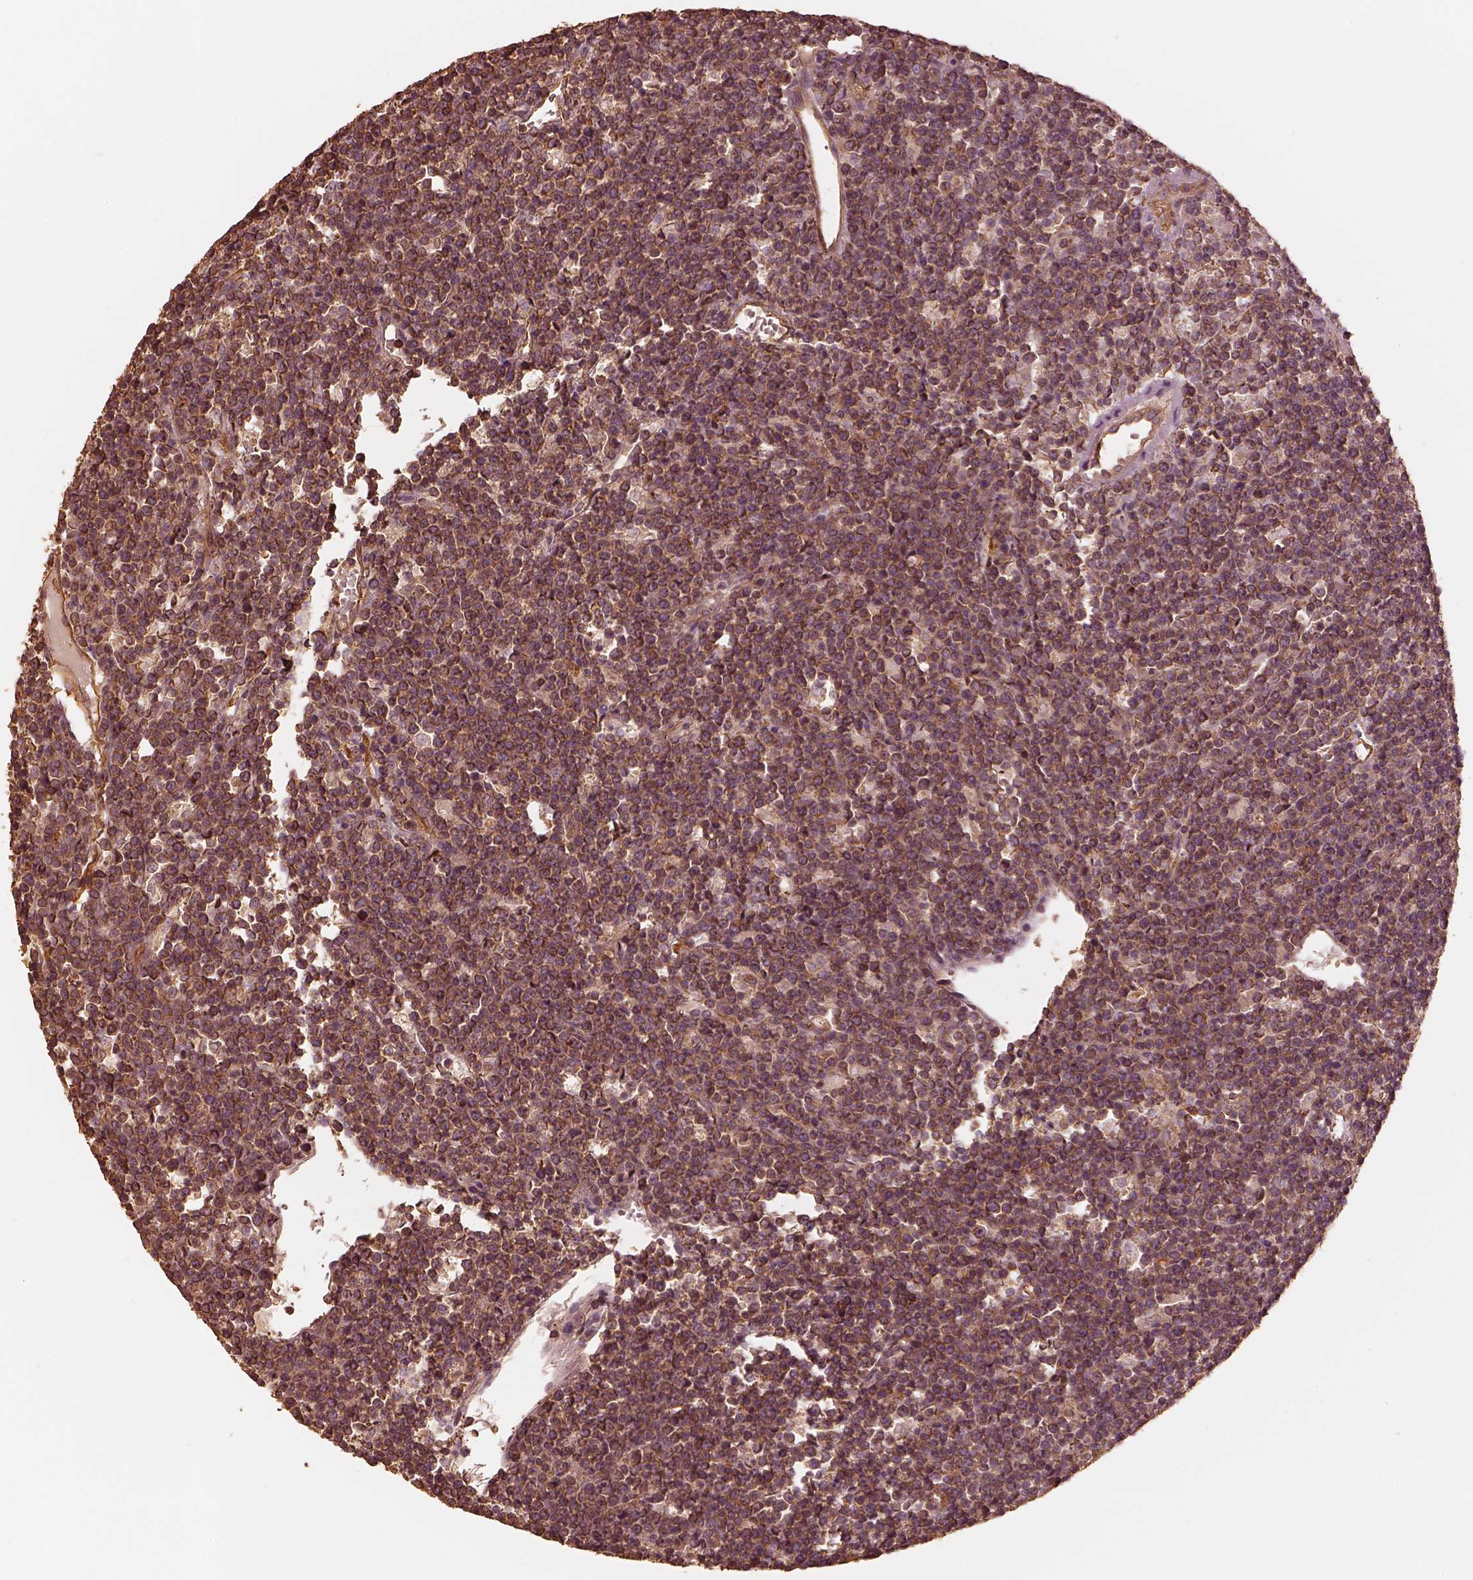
{"staining": {"intensity": "moderate", "quantity": ">75%", "location": "cytoplasmic/membranous"}, "tissue": "lymphoma", "cell_type": "Tumor cells", "image_type": "cancer", "snomed": [{"axis": "morphology", "description": "Malignant lymphoma, non-Hodgkin's type, High grade"}, {"axis": "topography", "description": "Ovary"}], "caption": "DAB immunohistochemical staining of lymphoma demonstrates moderate cytoplasmic/membranous protein staining in approximately >75% of tumor cells.", "gene": "WDR7", "patient": {"sex": "female", "age": 56}}